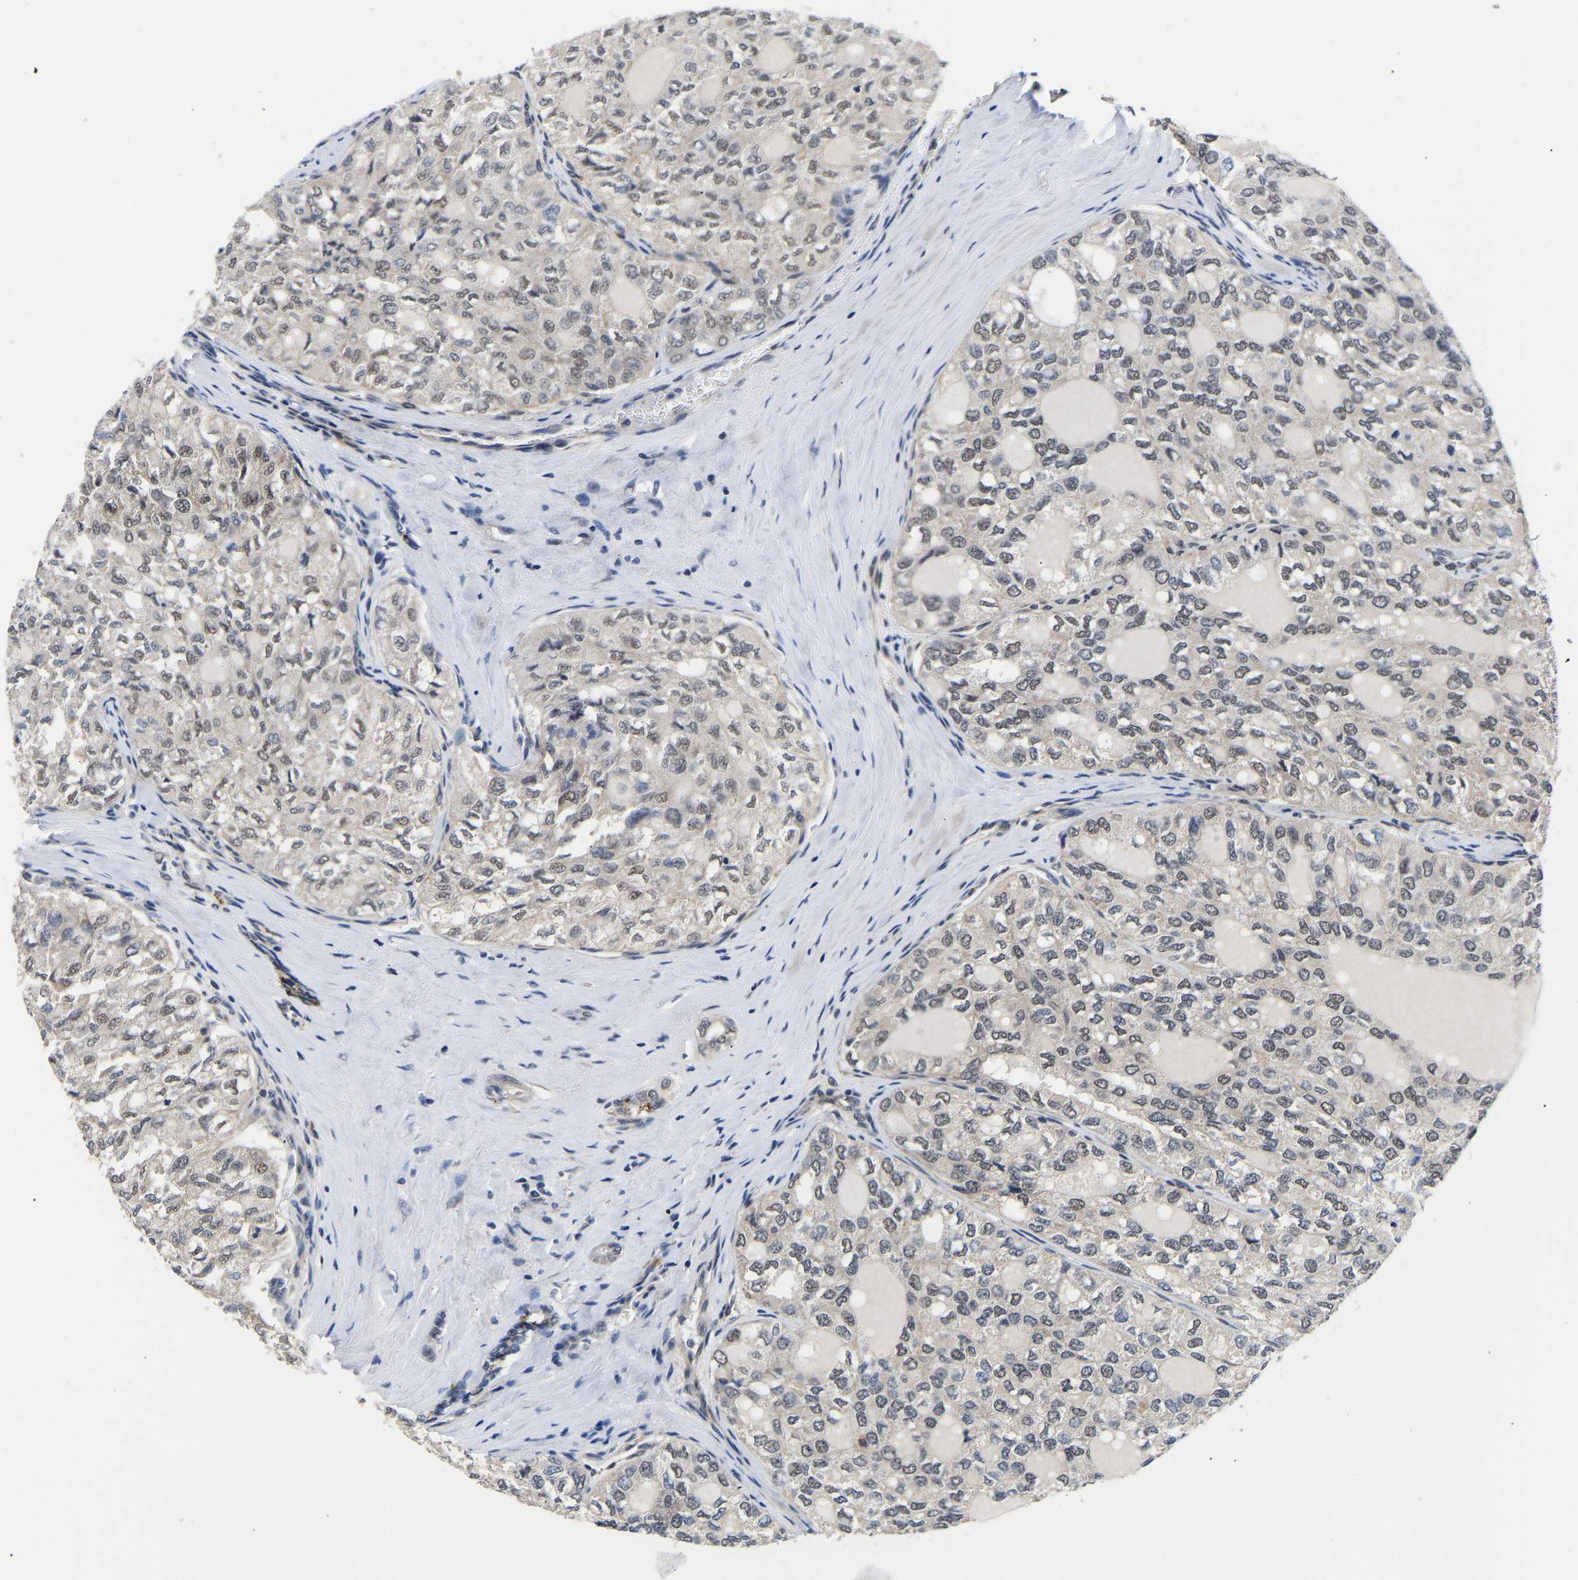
{"staining": {"intensity": "weak", "quantity": "25%-75%", "location": "nuclear"}, "tissue": "thyroid cancer", "cell_type": "Tumor cells", "image_type": "cancer", "snomed": [{"axis": "morphology", "description": "Follicular adenoma carcinoma, NOS"}, {"axis": "topography", "description": "Thyroid gland"}], "caption": "A high-resolution image shows immunohistochemistry (IHC) staining of thyroid follicular adenoma carcinoma, which reveals weak nuclear staining in approximately 25%-75% of tumor cells.", "gene": "METTL16", "patient": {"sex": "male", "age": 75}}